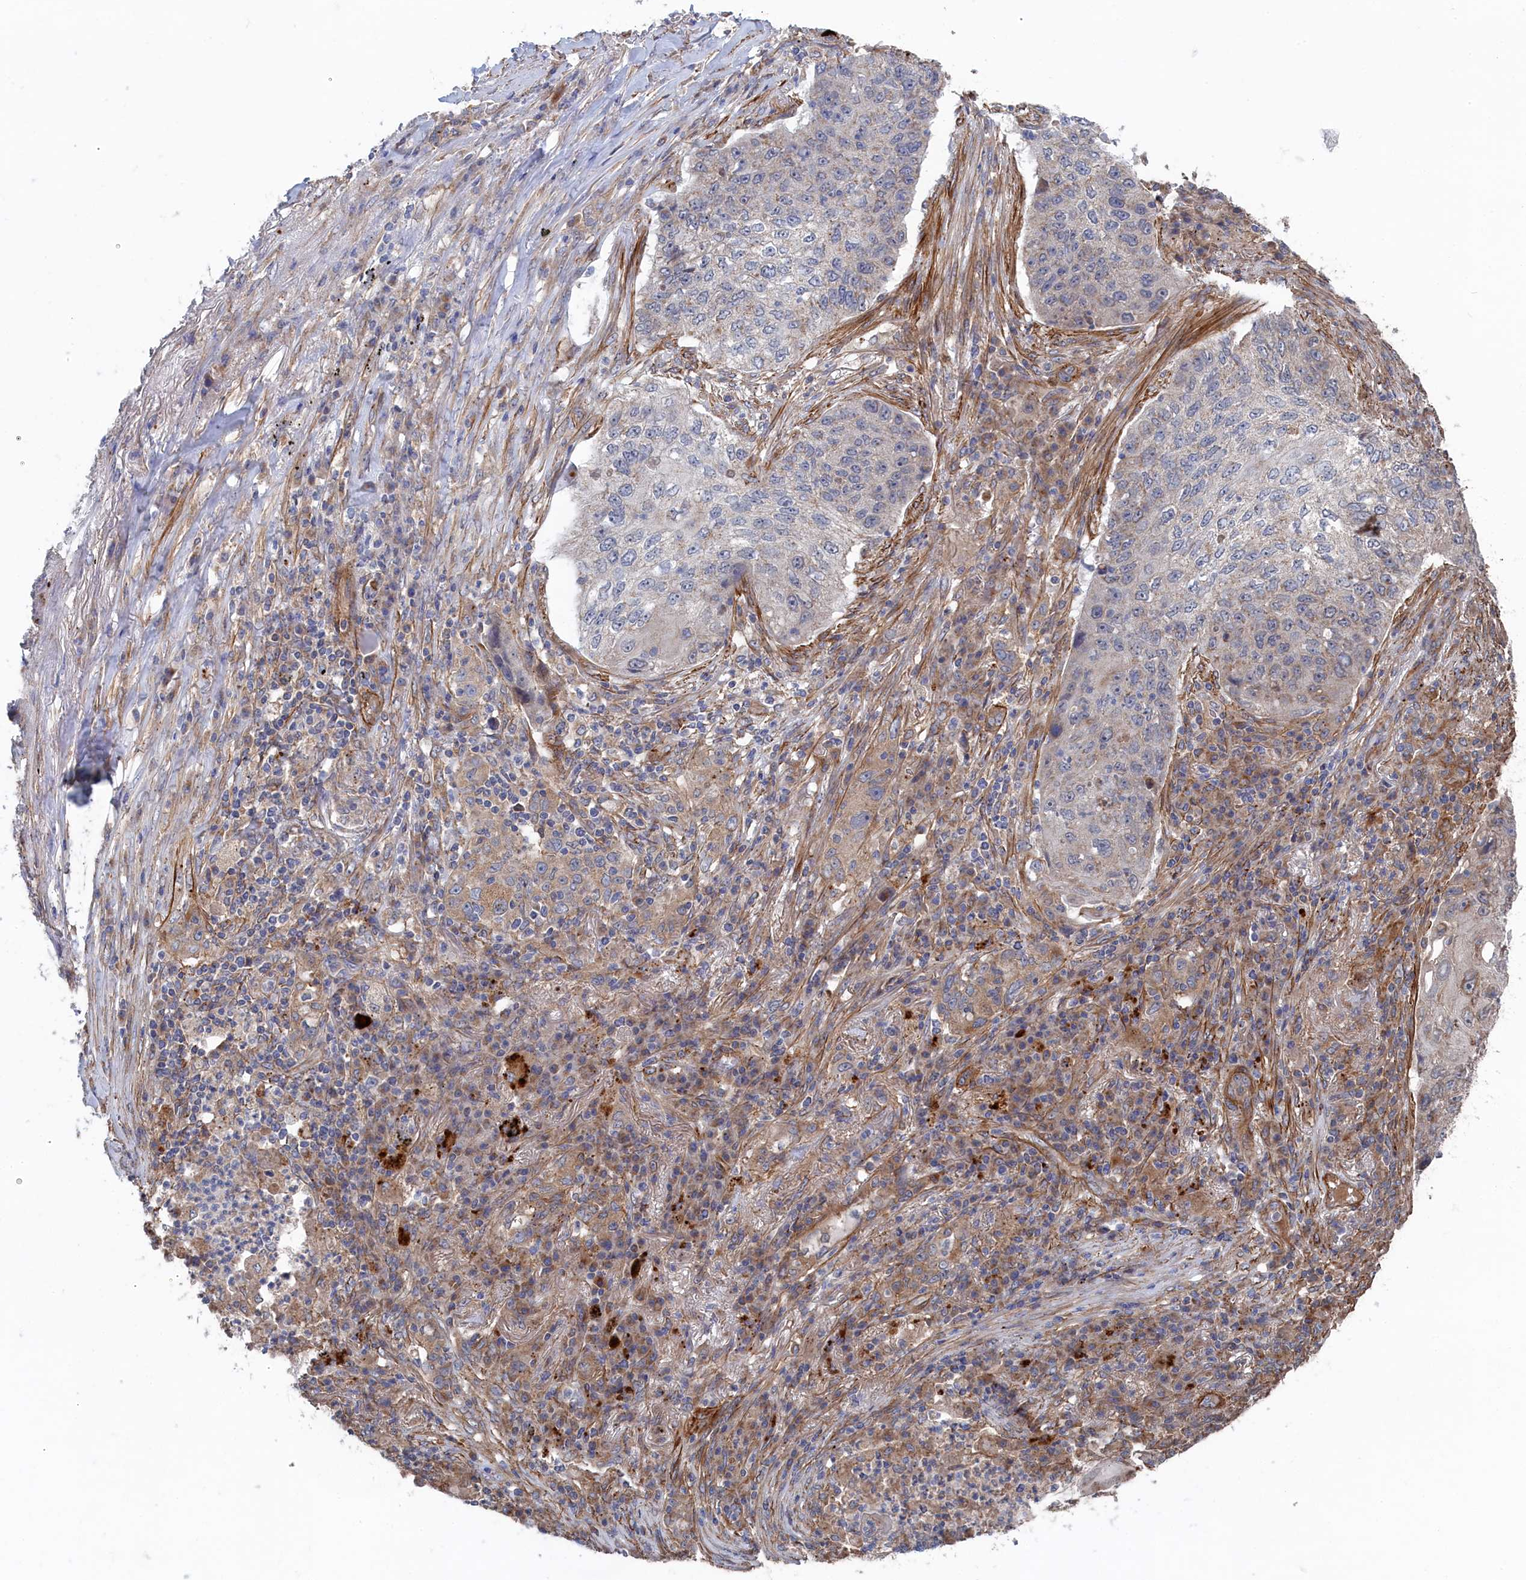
{"staining": {"intensity": "weak", "quantity": "<25%", "location": "cytoplasmic/membranous"}, "tissue": "lung cancer", "cell_type": "Tumor cells", "image_type": "cancer", "snomed": [{"axis": "morphology", "description": "Squamous cell carcinoma, NOS"}, {"axis": "topography", "description": "Lung"}], "caption": "Squamous cell carcinoma (lung) stained for a protein using IHC demonstrates no positivity tumor cells.", "gene": "FILIP1L", "patient": {"sex": "female", "age": 63}}